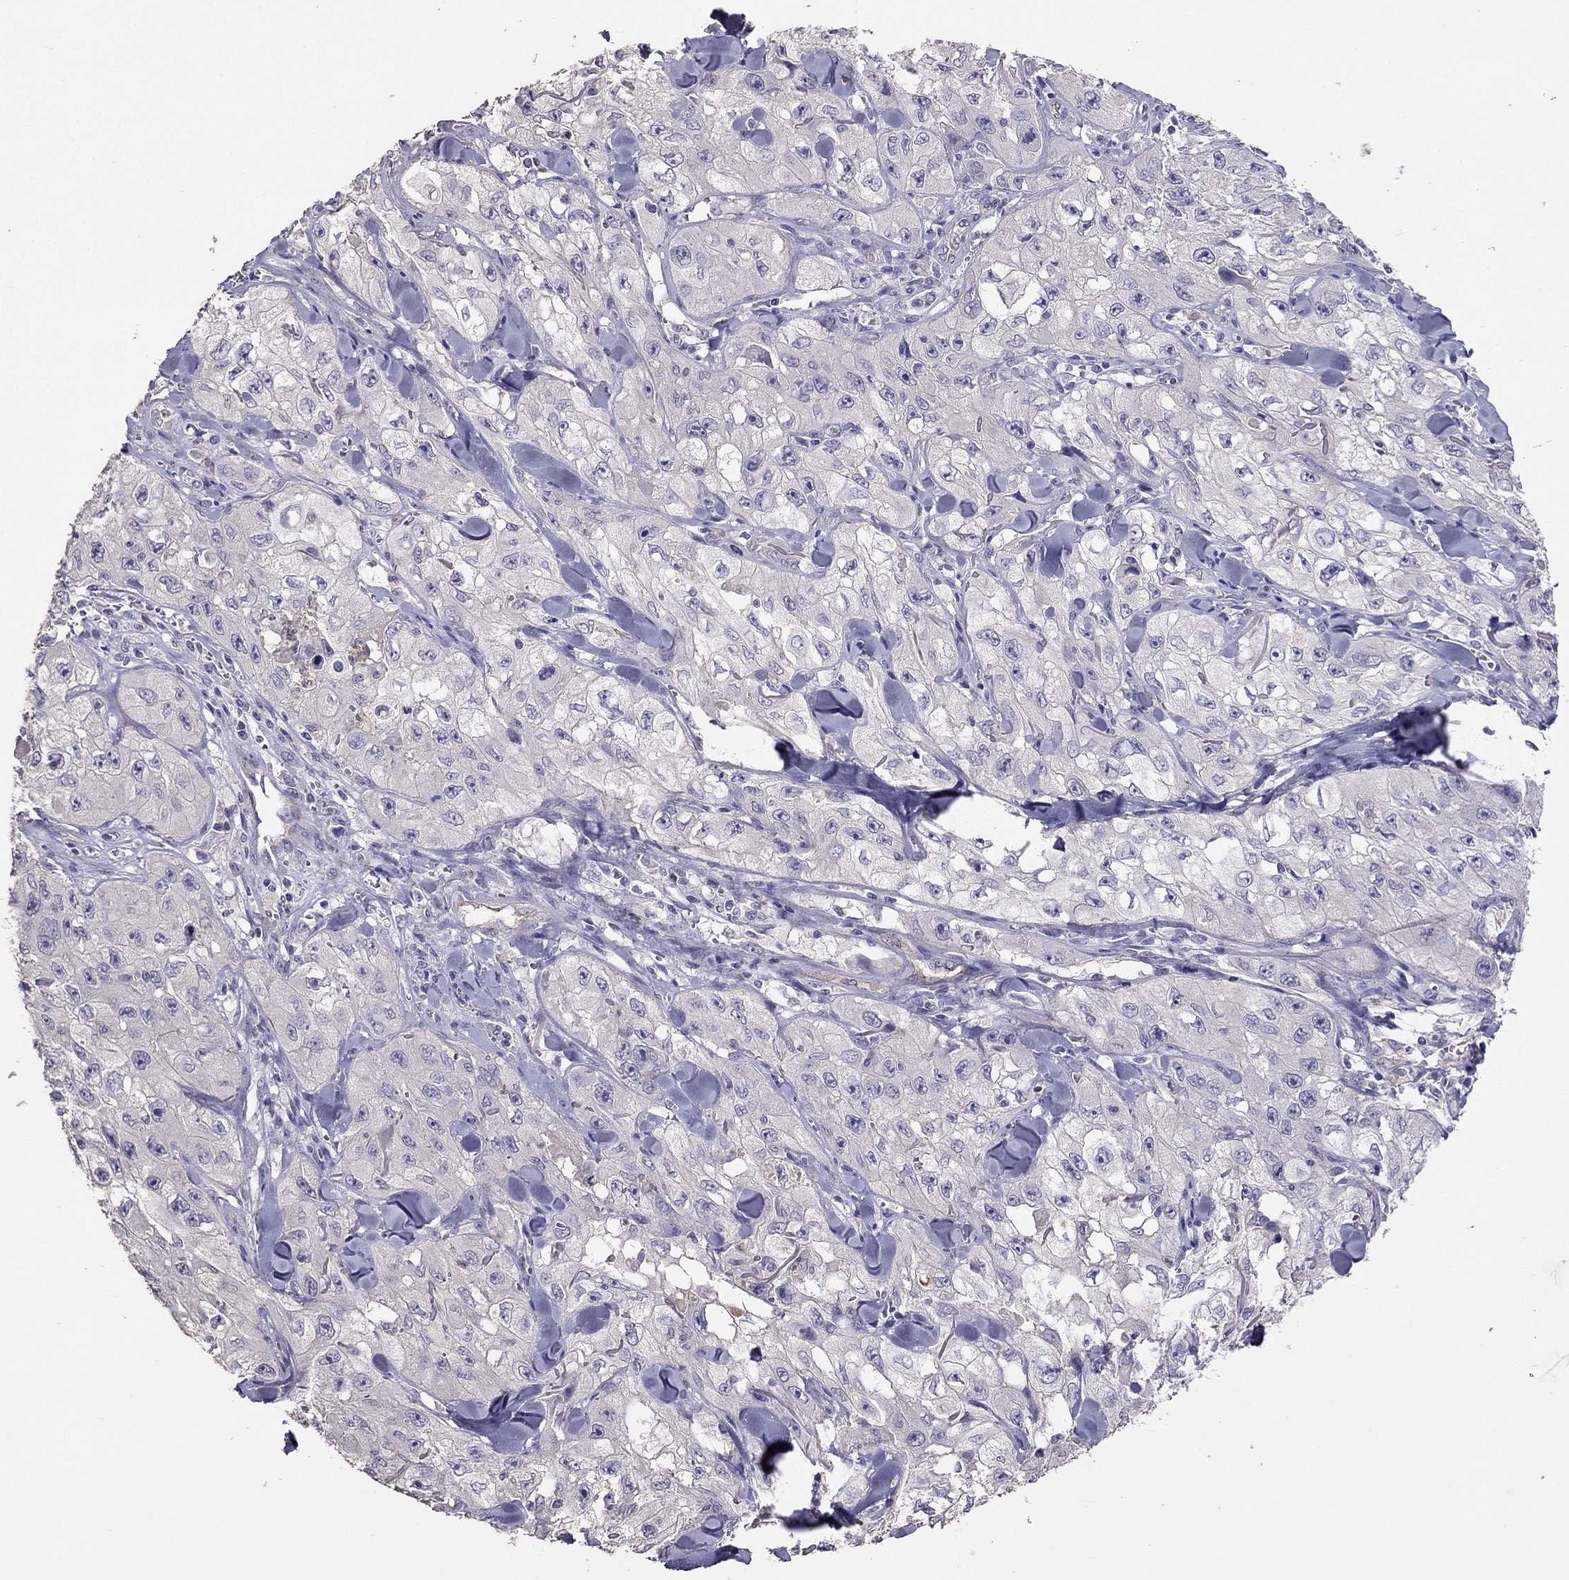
{"staining": {"intensity": "negative", "quantity": "none", "location": "none"}, "tissue": "skin cancer", "cell_type": "Tumor cells", "image_type": "cancer", "snomed": [{"axis": "morphology", "description": "Squamous cell carcinoma, NOS"}, {"axis": "topography", "description": "Skin"}, {"axis": "topography", "description": "Subcutis"}], "caption": "DAB immunohistochemical staining of human skin cancer displays no significant positivity in tumor cells. The staining was performed using DAB to visualize the protein expression in brown, while the nuclei were stained in blue with hematoxylin (Magnification: 20x).", "gene": "RFLNB", "patient": {"sex": "male", "age": 73}}